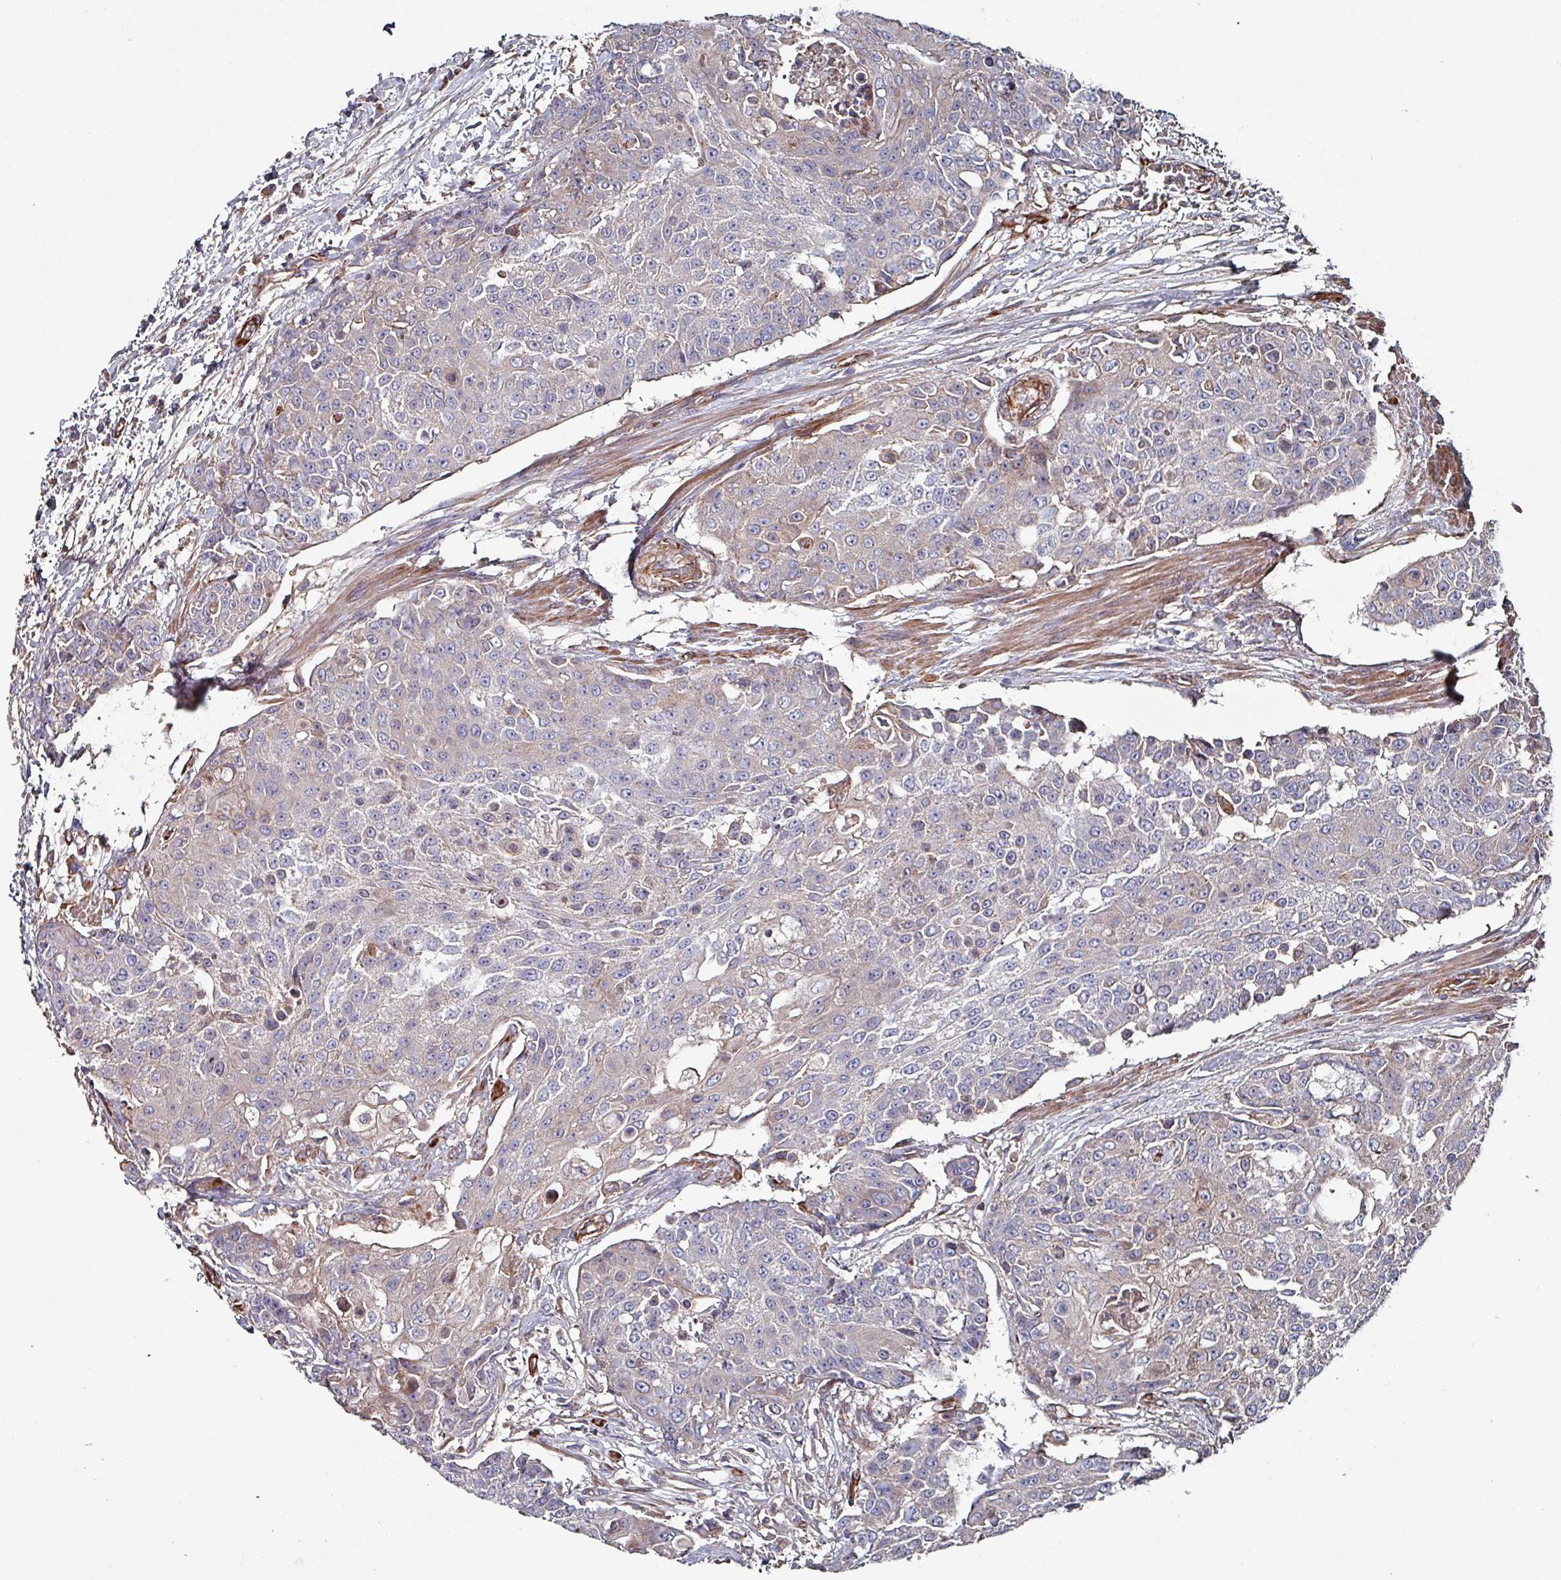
{"staining": {"intensity": "weak", "quantity": "<25%", "location": "cytoplasmic/membranous"}, "tissue": "urothelial cancer", "cell_type": "Tumor cells", "image_type": "cancer", "snomed": [{"axis": "morphology", "description": "Urothelial carcinoma, High grade"}, {"axis": "topography", "description": "Urinary bladder"}], "caption": "The micrograph displays no staining of tumor cells in high-grade urothelial carcinoma.", "gene": "ANO10", "patient": {"sex": "female", "age": 63}}